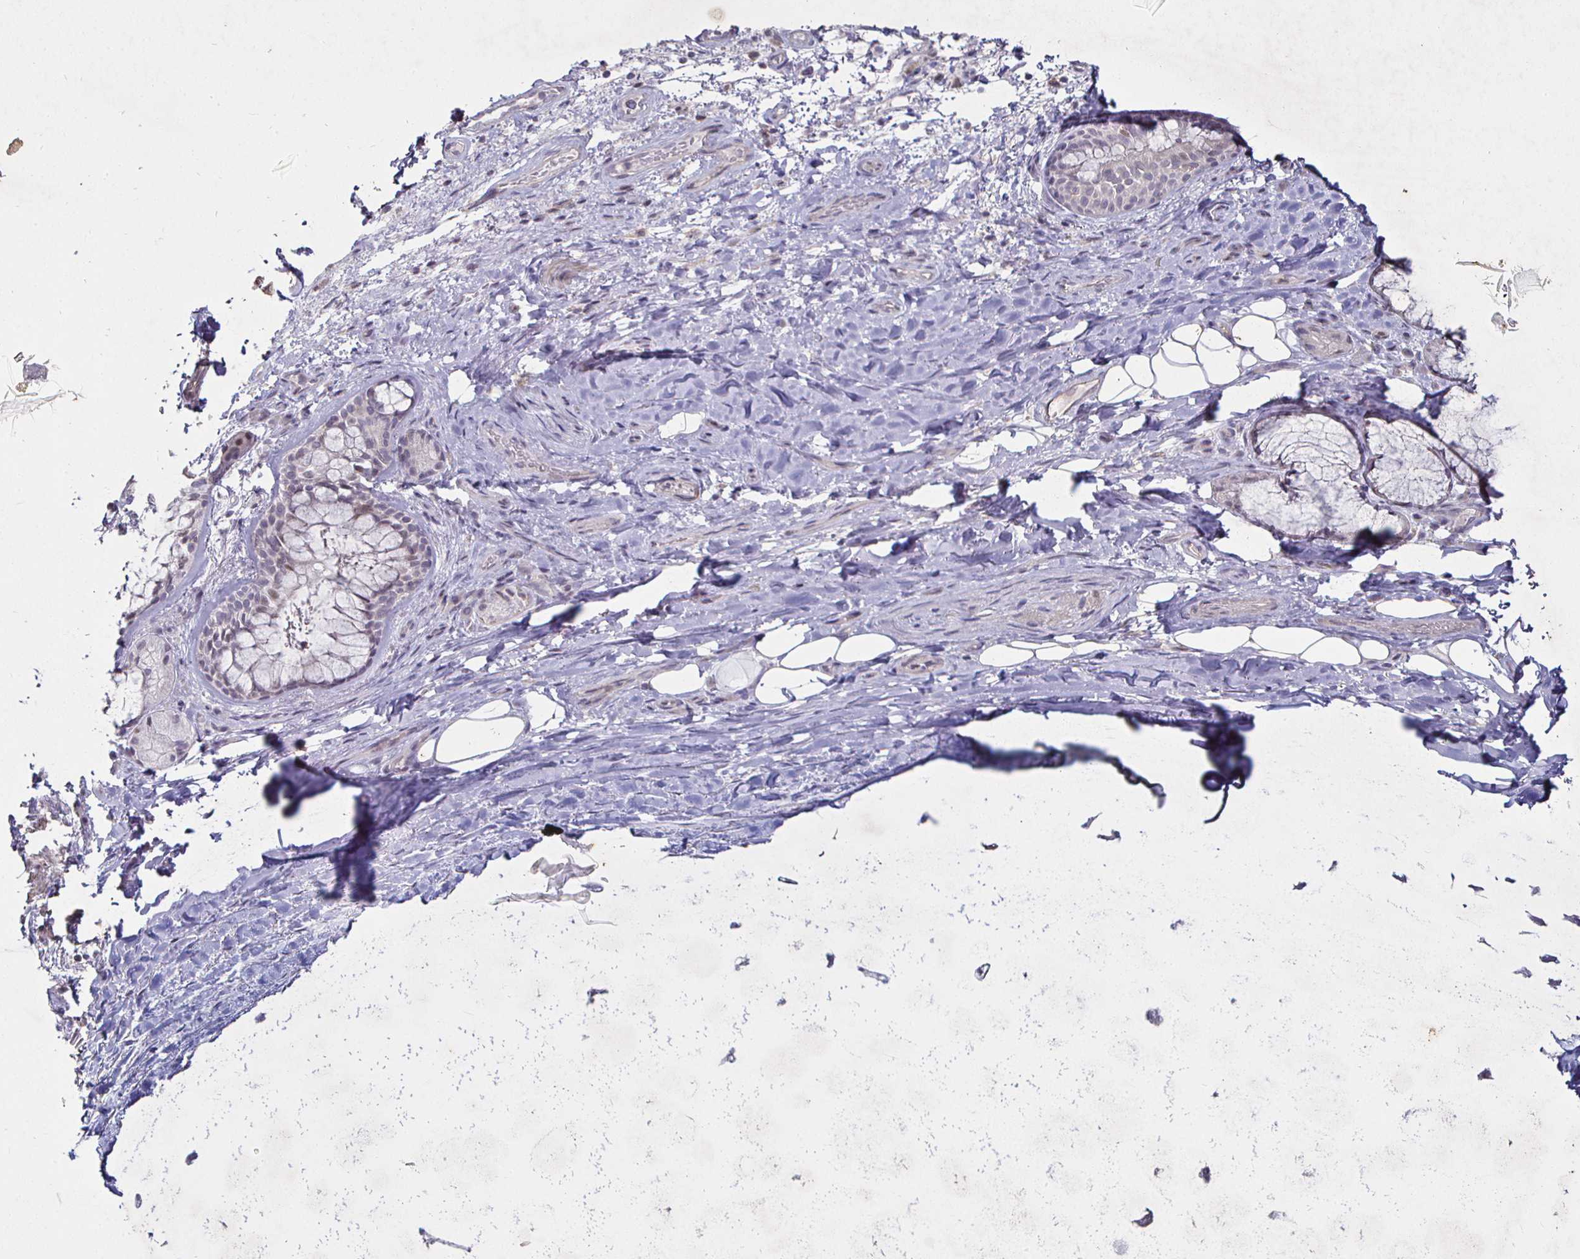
{"staining": {"intensity": "negative", "quantity": "none", "location": "none"}, "tissue": "adipose tissue", "cell_type": "Adipocytes", "image_type": "normal", "snomed": [{"axis": "morphology", "description": "Normal tissue, NOS"}, {"axis": "topography", "description": "Cartilage tissue"}, {"axis": "topography", "description": "Bronchus"}], "caption": "Human adipose tissue stained for a protein using immunohistochemistry demonstrates no positivity in adipocytes.", "gene": "MLH1", "patient": {"sex": "male", "age": 64}}